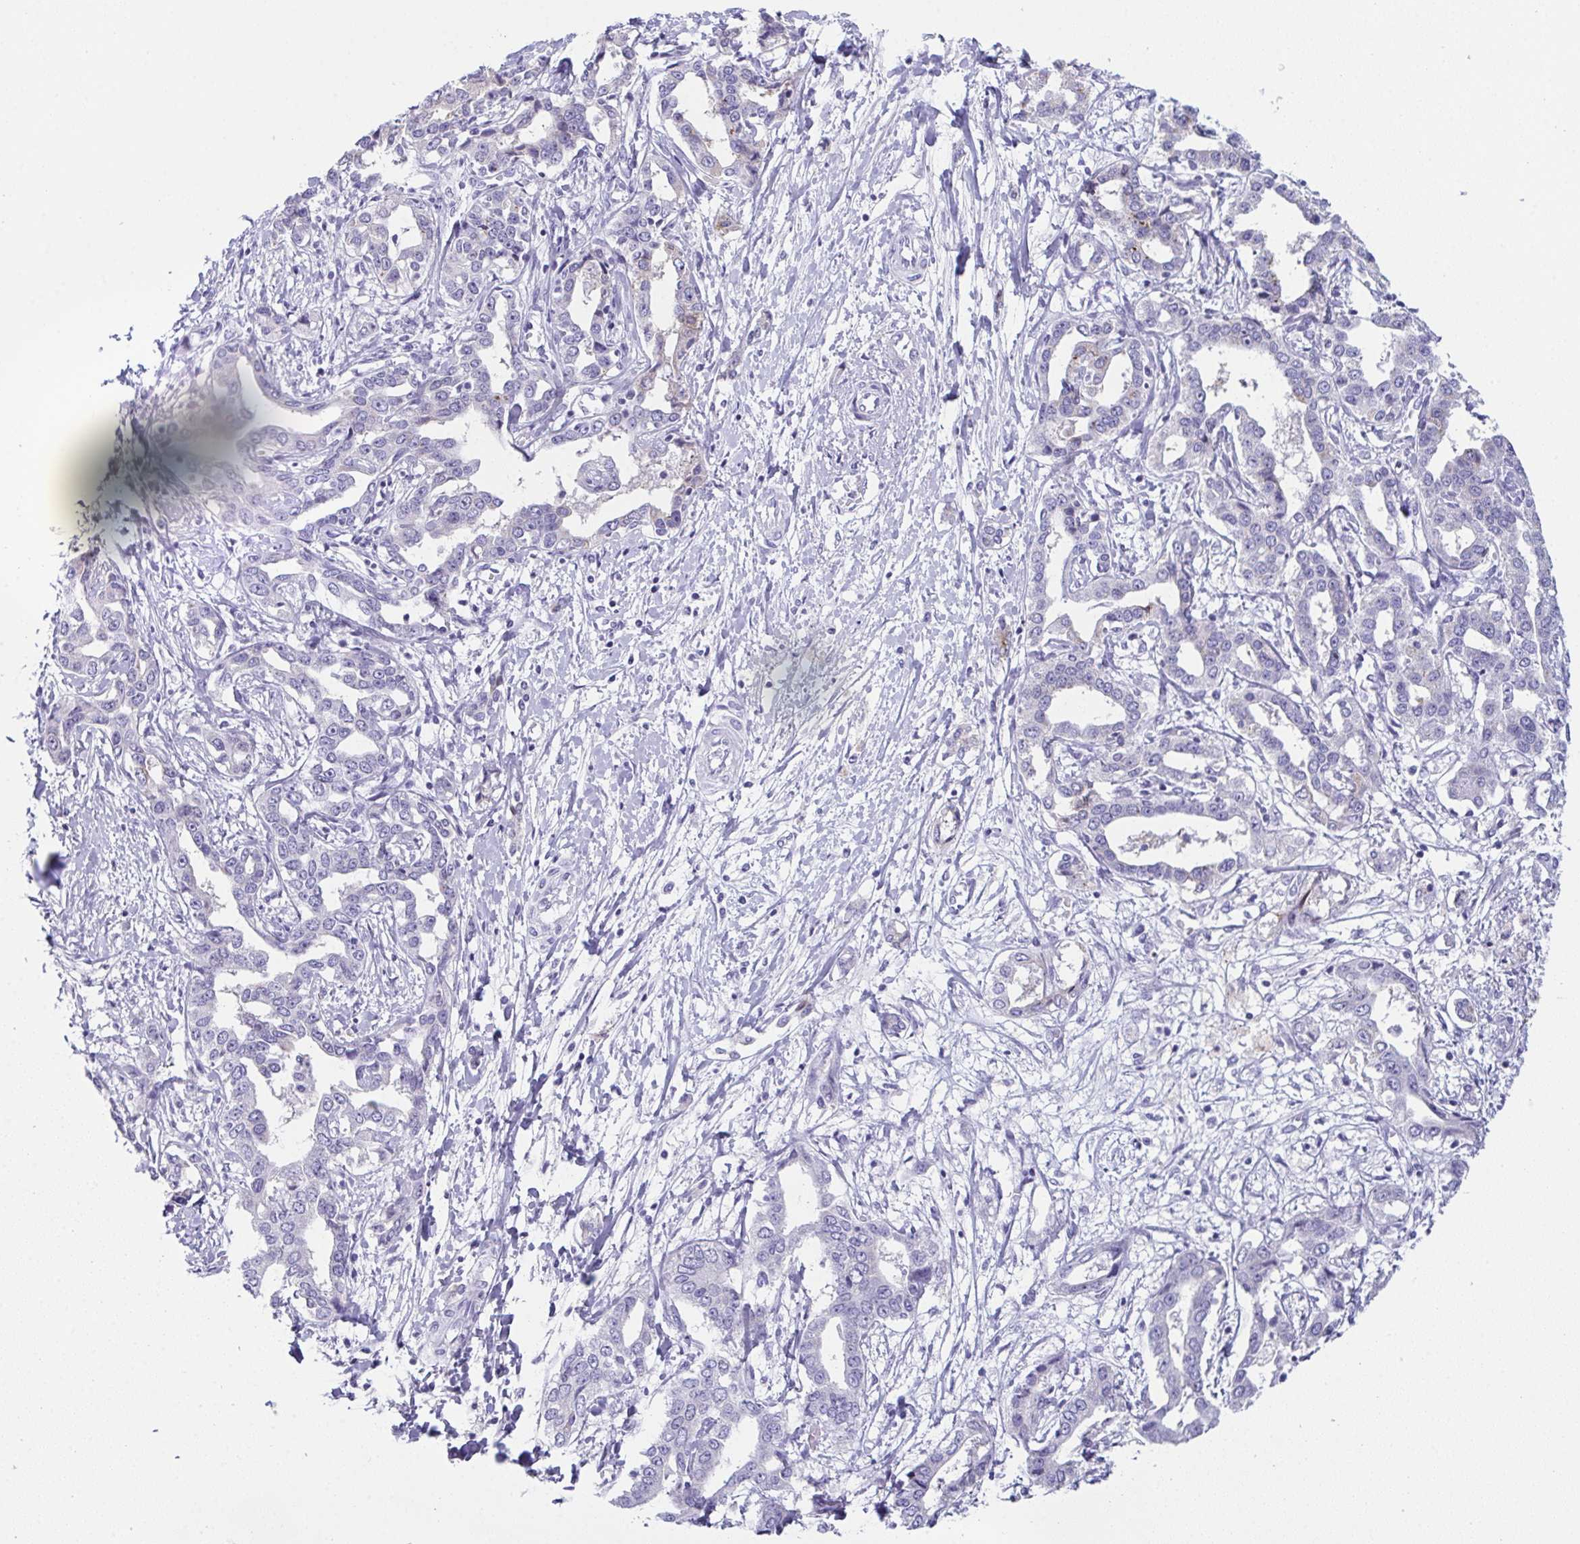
{"staining": {"intensity": "negative", "quantity": "none", "location": "none"}, "tissue": "liver cancer", "cell_type": "Tumor cells", "image_type": "cancer", "snomed": [{"axis": "morphology", "description": "Cholangiocarcinoma"}, {"axis": "topography", "description": "Liver"}], "caption": "Protein analysis of liver cancer demonstrates no significant expression in tumor cells. (DAB (3,3'-diaminobenzidine) IHC, high magnification).", "gene": "TEX19", "patient": {"sex": "male", "age": 59}}